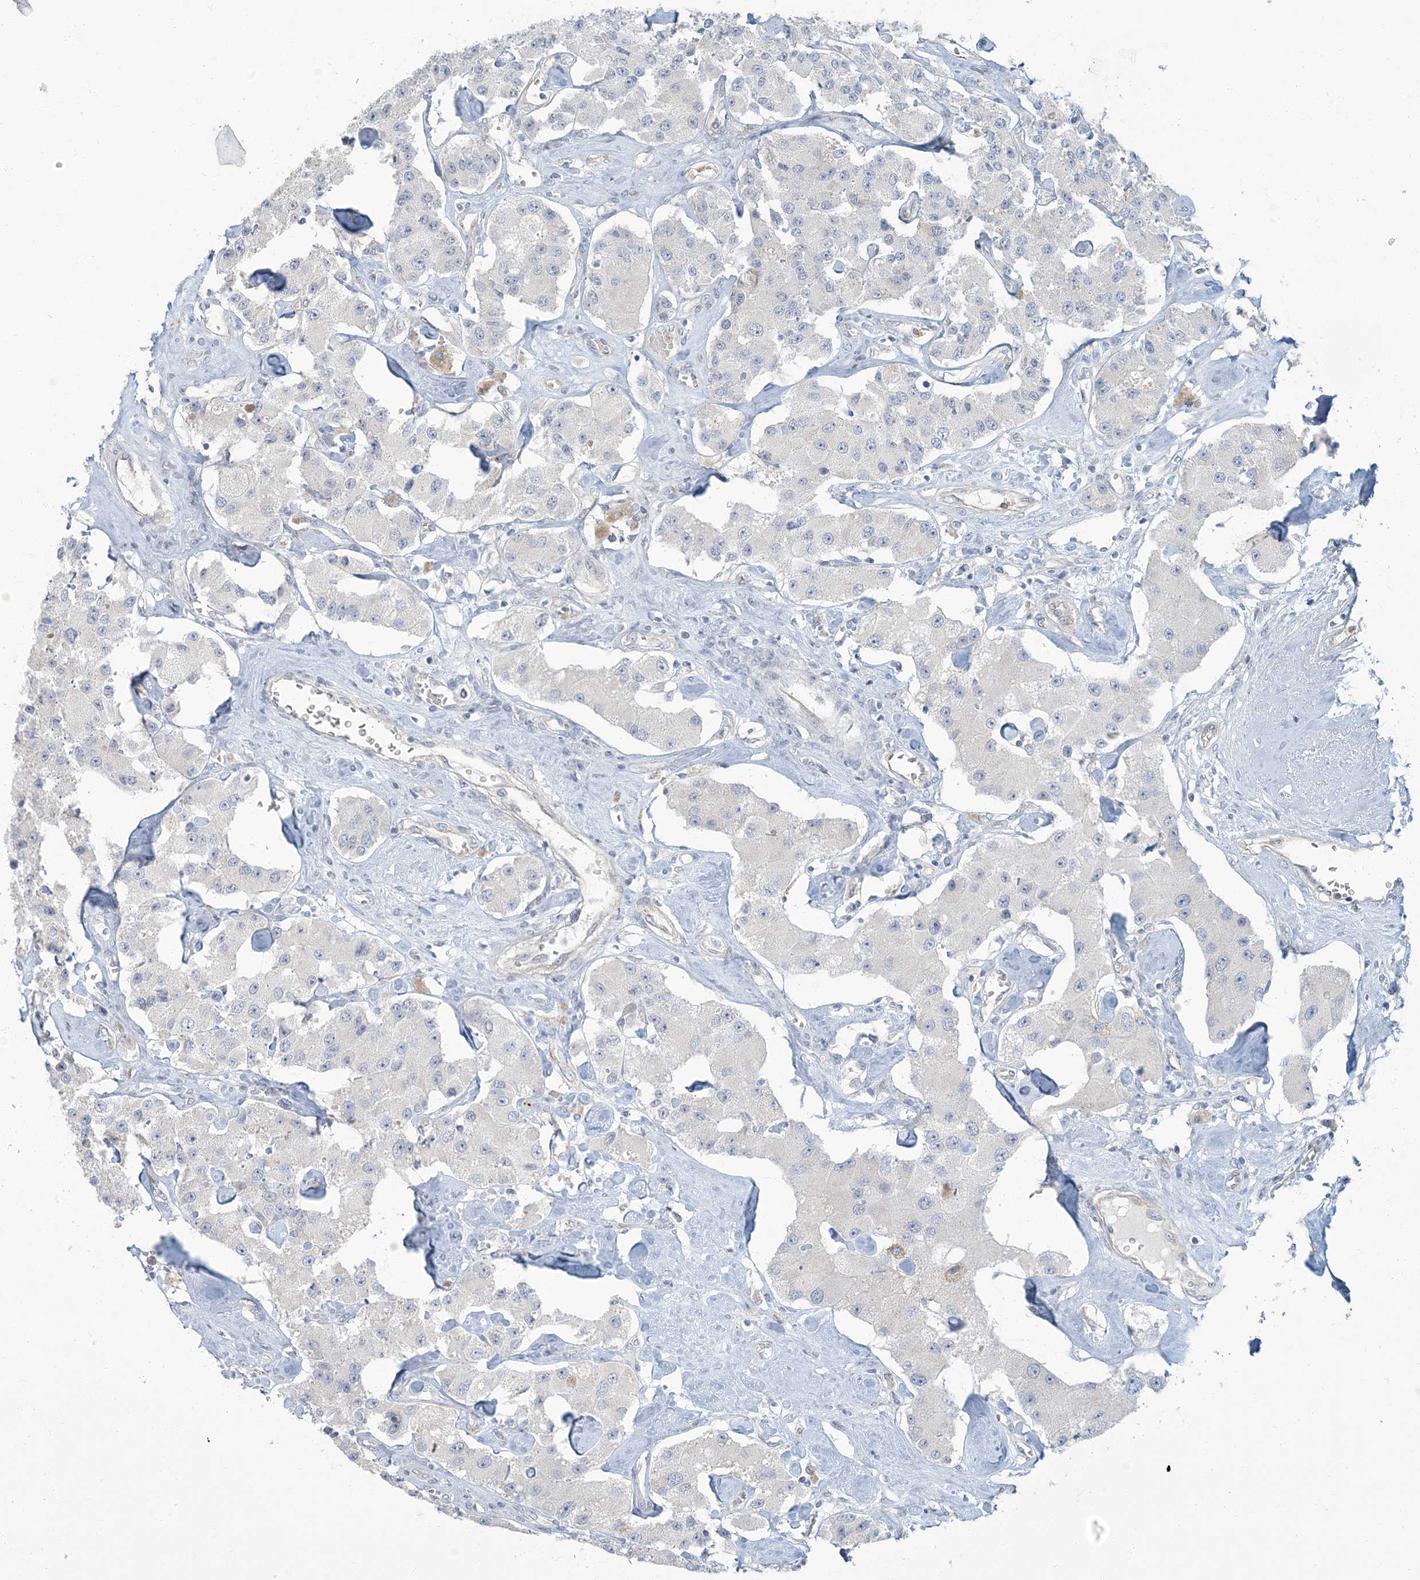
{"staining": {"intensity": "negative", "quantity": "none", "location": "none"}, "tissue": "carcinoid", "cell_type": "Tumor cells", "image_type": "cancer", "snomed": [{"axis": "morphology", "description": "Carcinoid, malignant, NOS"}, {"axis": "topography", "description": "Pancreas"}], "caption": "Carcinoid was stained to show a protein in brown. There is no significant positivity in tumor cells.", "gene": "EPHA4", "patient": {"sex": "male", "age": 41}}